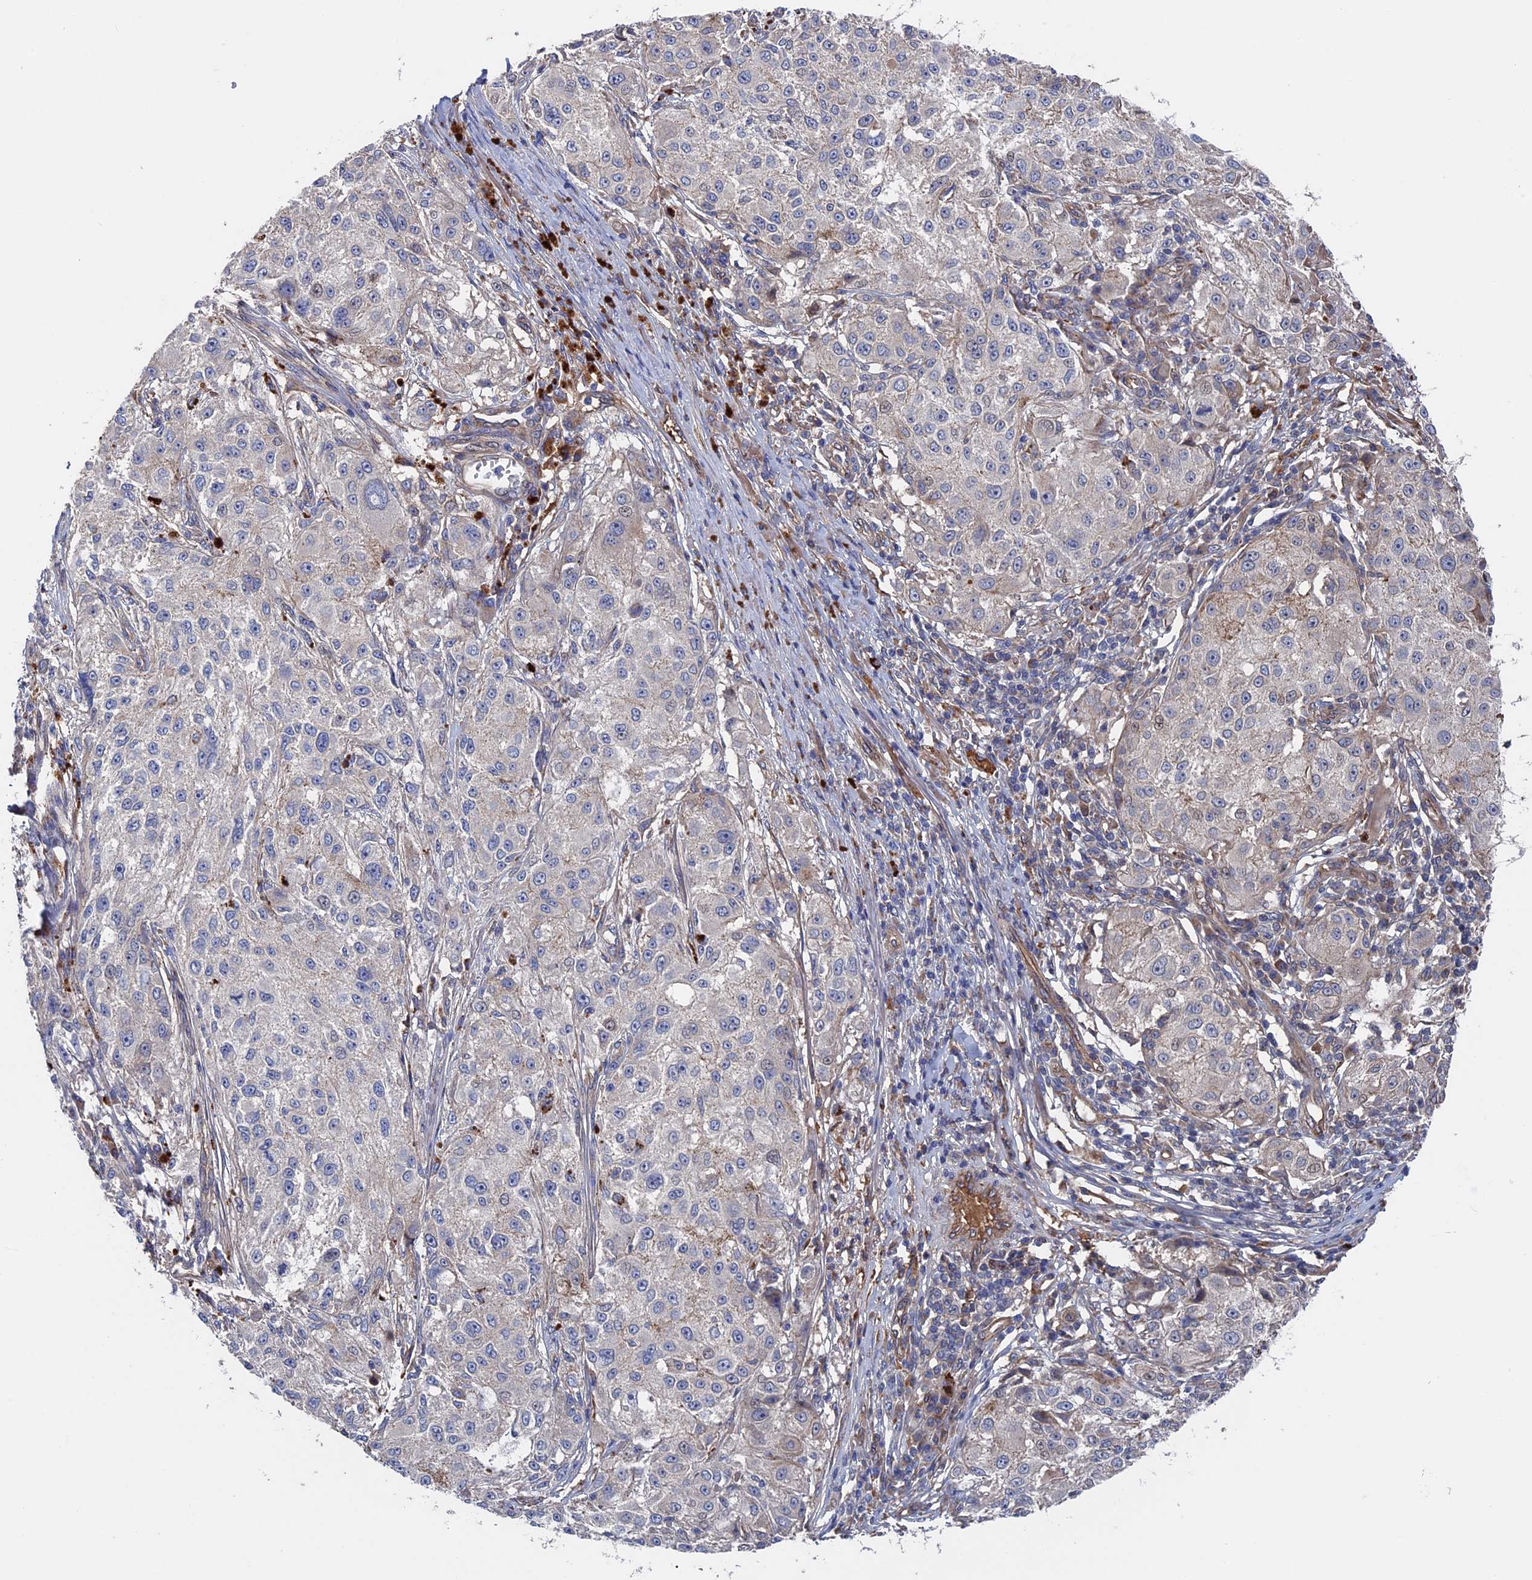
{"staining": {"intensity": "negative", "quantity": "none", "location": "none"}, "tissue": "melanoma", "cell_type": "Tumor cells", "image_type": "cancer", "snomed": [{"axis": "morphology", "description": "Necrosis, NOS"}, {"axis": "morphology", "description": "Malignant melanoma, NOS"}, {"axis": "topography", "description": "Skin"}], "caption": "Immunohistochemistry histopathology image of melanoma stained for a protein (brown), which reveals no positivity in tumor cells.", "gene": "RPUSD1", "patient": {"sex": "female", "age": 87}}